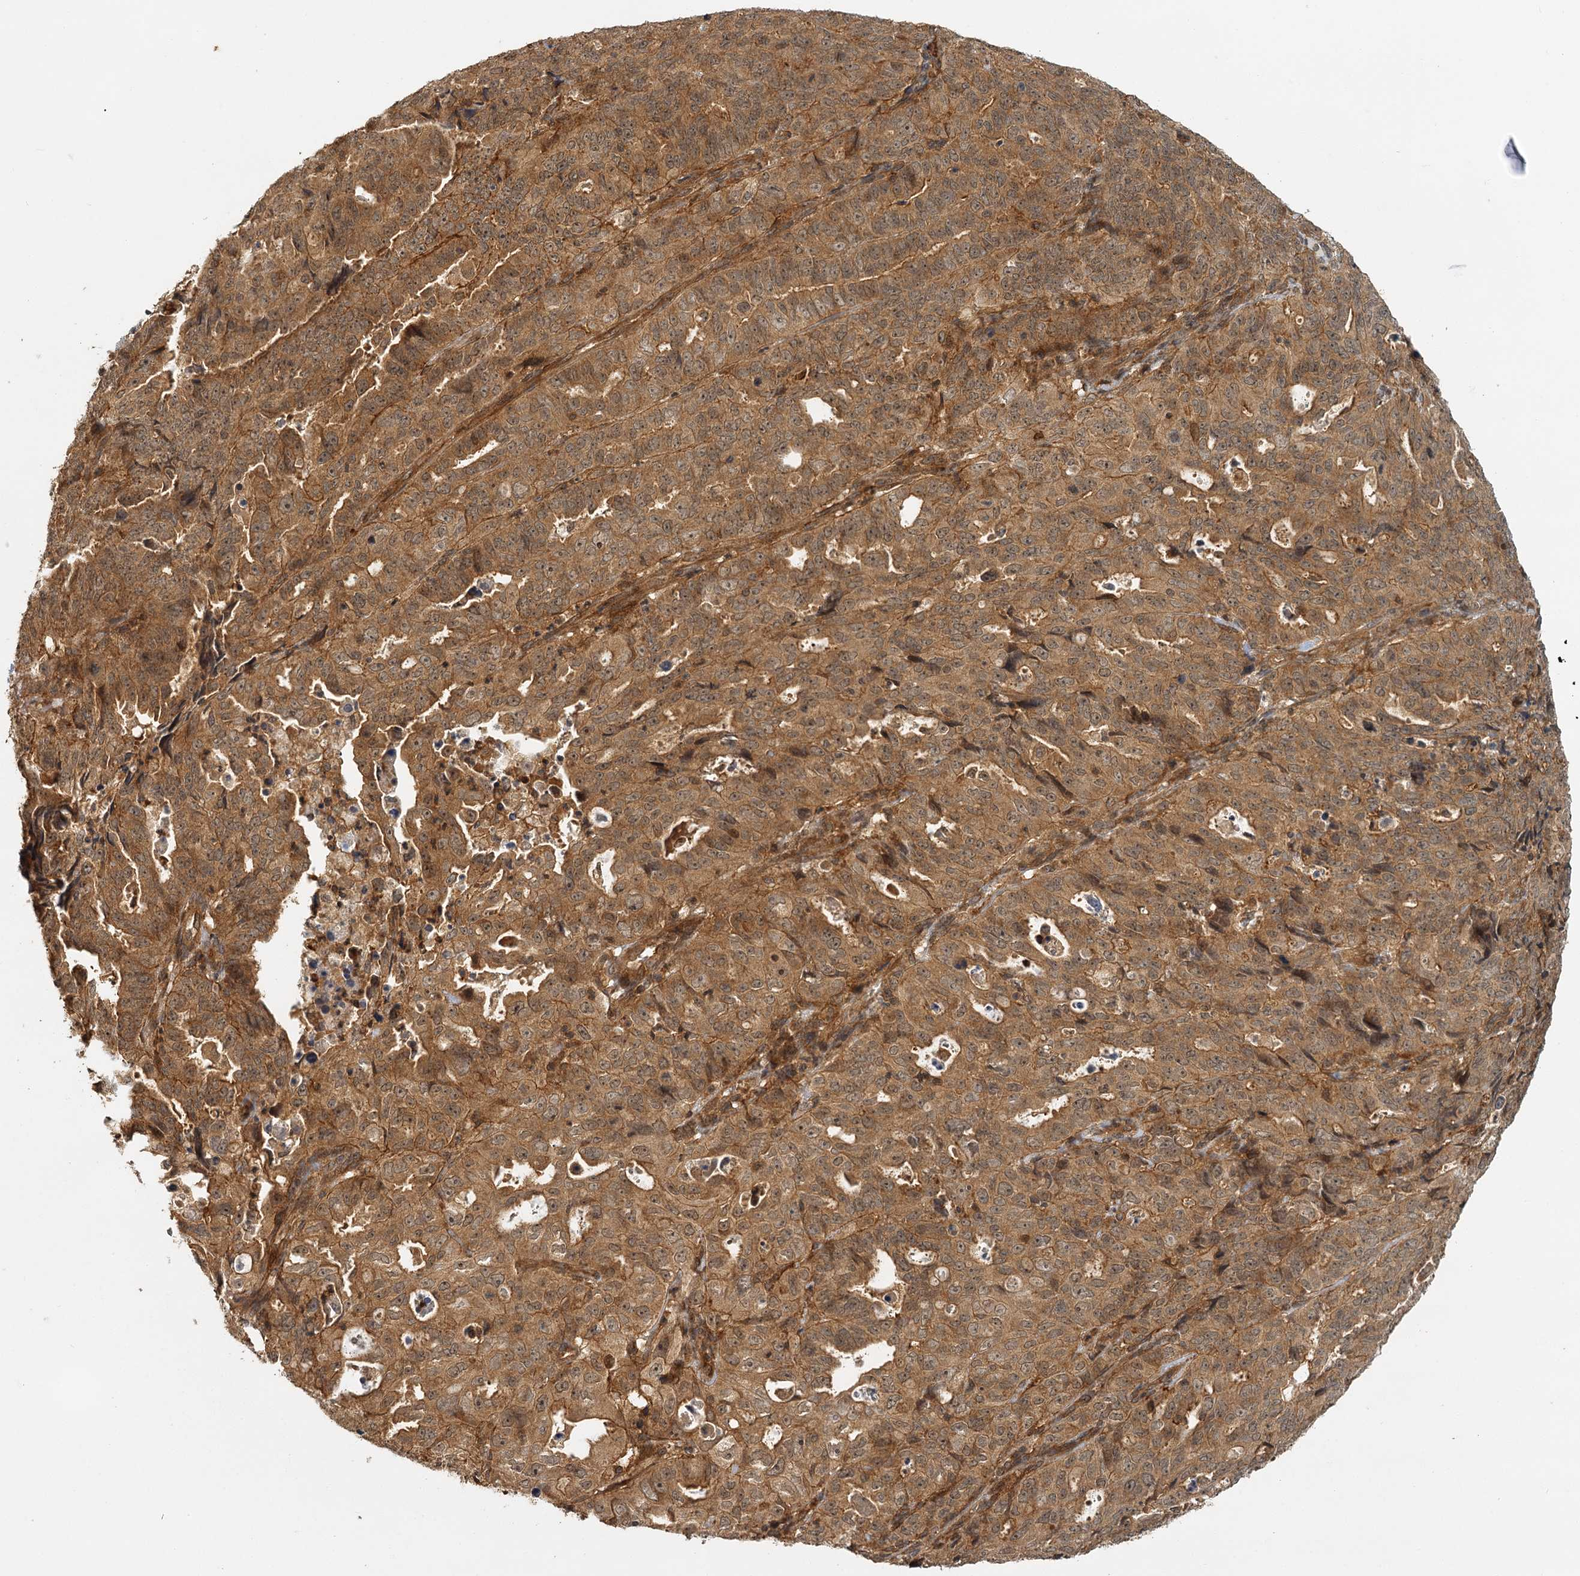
{"staining": {"intensity": "moderate", "quantity": ">75%", "location": "cytoplasmic/membranous,nuclear"}, "tissue": "endometrial cancer", "cell_type": "Tumor cells", "image_type": "cancer", "snomed": [{"axis": "morphology", "description": "Adenocarcinoma, NOS"}, {"axis": "topography", "description": "Endometrium"}], "caption": "Tumor cells show medium levels of moderate cytoplasmic/membranous and nuclear positivity in approximately >75% of cells in human endometrial adenocarcinoma.", "gene": "ZNF549", "patient": {"sex": "female", "age": 65}}